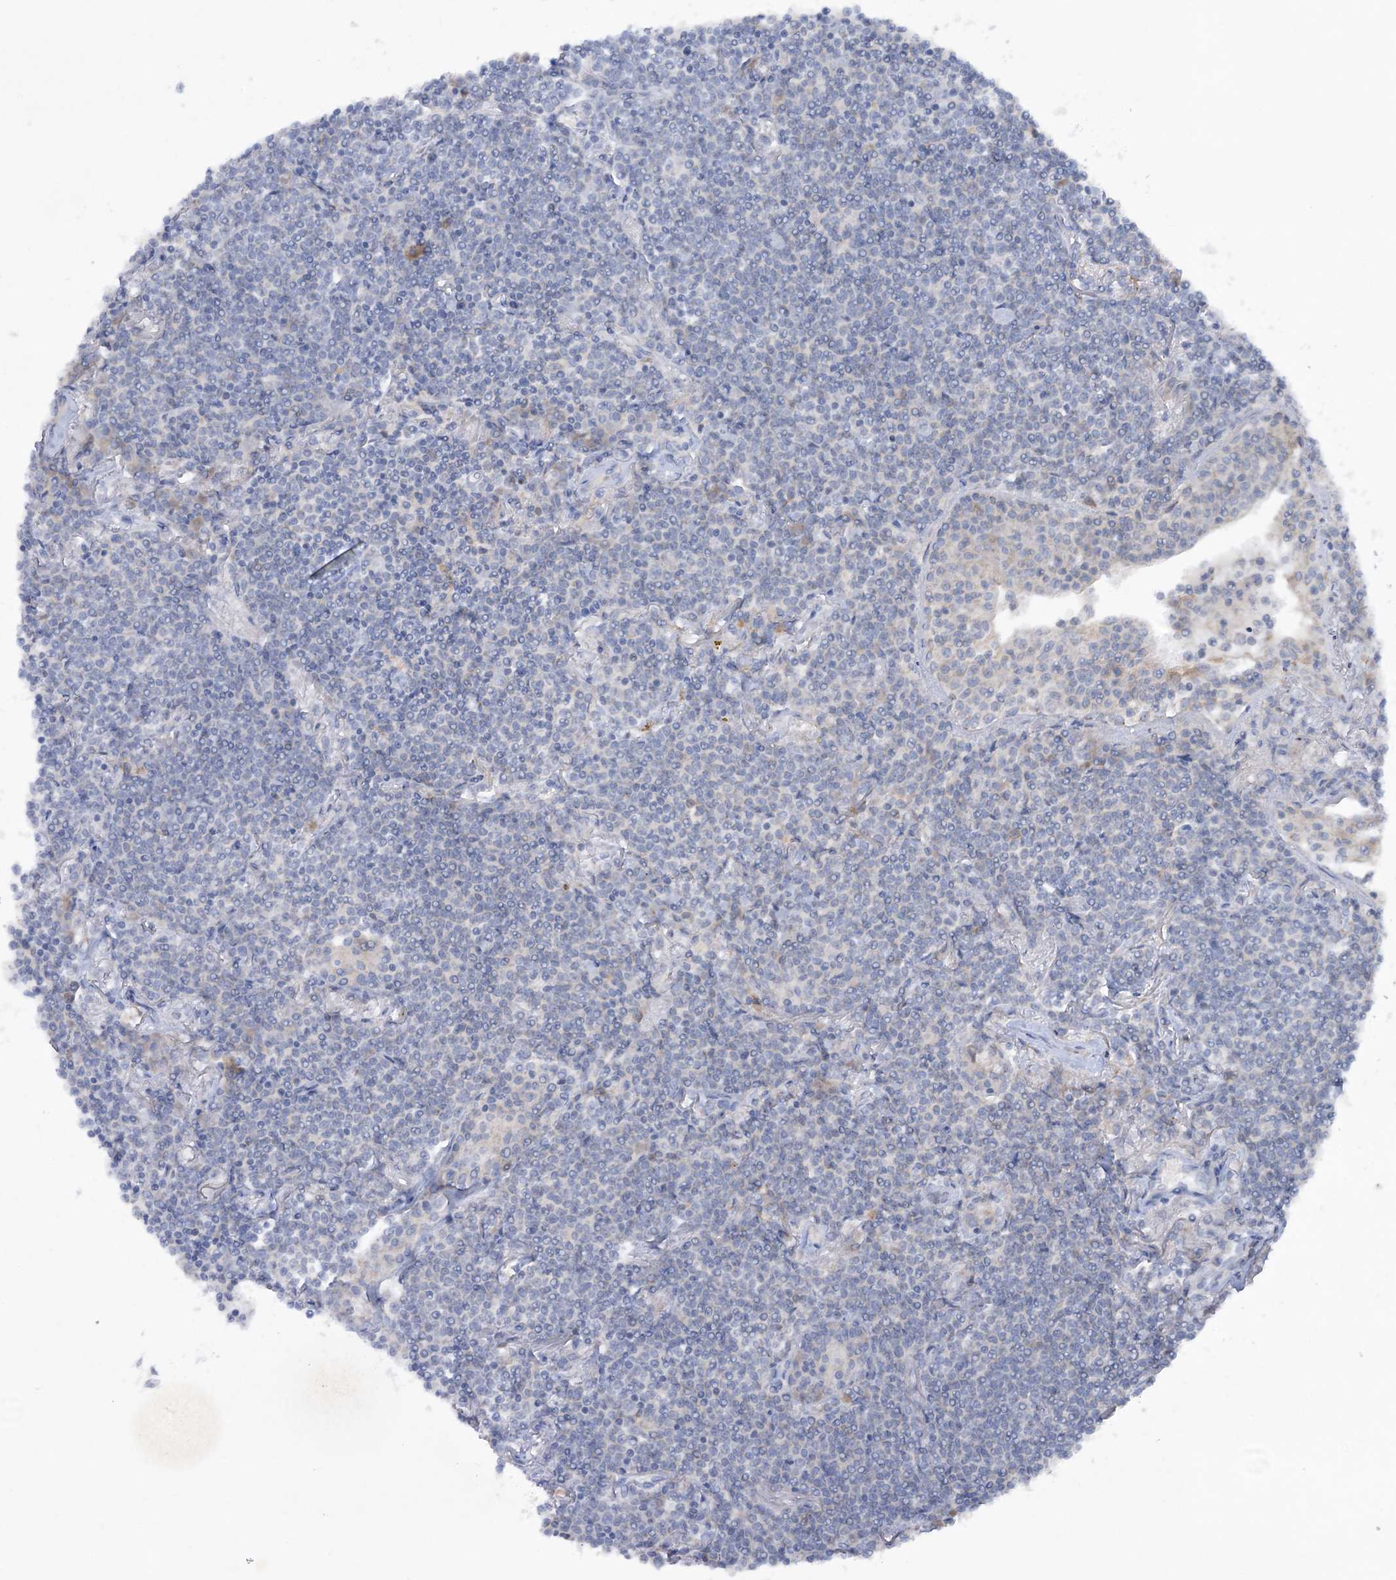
{"staining": {"intensity": "negative", "quantity": "none", "location": "none"}, "tissue": "lymphoma", "cell_type": "Tumor cells", "image_type": "cancer", "snomed": [{"axis": "morphology", "description": "Malignant lymphoma, non-Hodgkin's type, Low grade"}, {"axis": "topography", "description": "Lung"}], "caption": "The histopathology image demonstrates no staining of tumor cells in malignant lymphoma, non-Hodgkin's type (low-grade). The staining was performed using DAB to visualize the protein expression in brown, while the nuclei were stained in blue with hematoxylin (Magnification: 20x).", "gene": "MTCH2", "patient": {"sex": "female", "age": 71}}